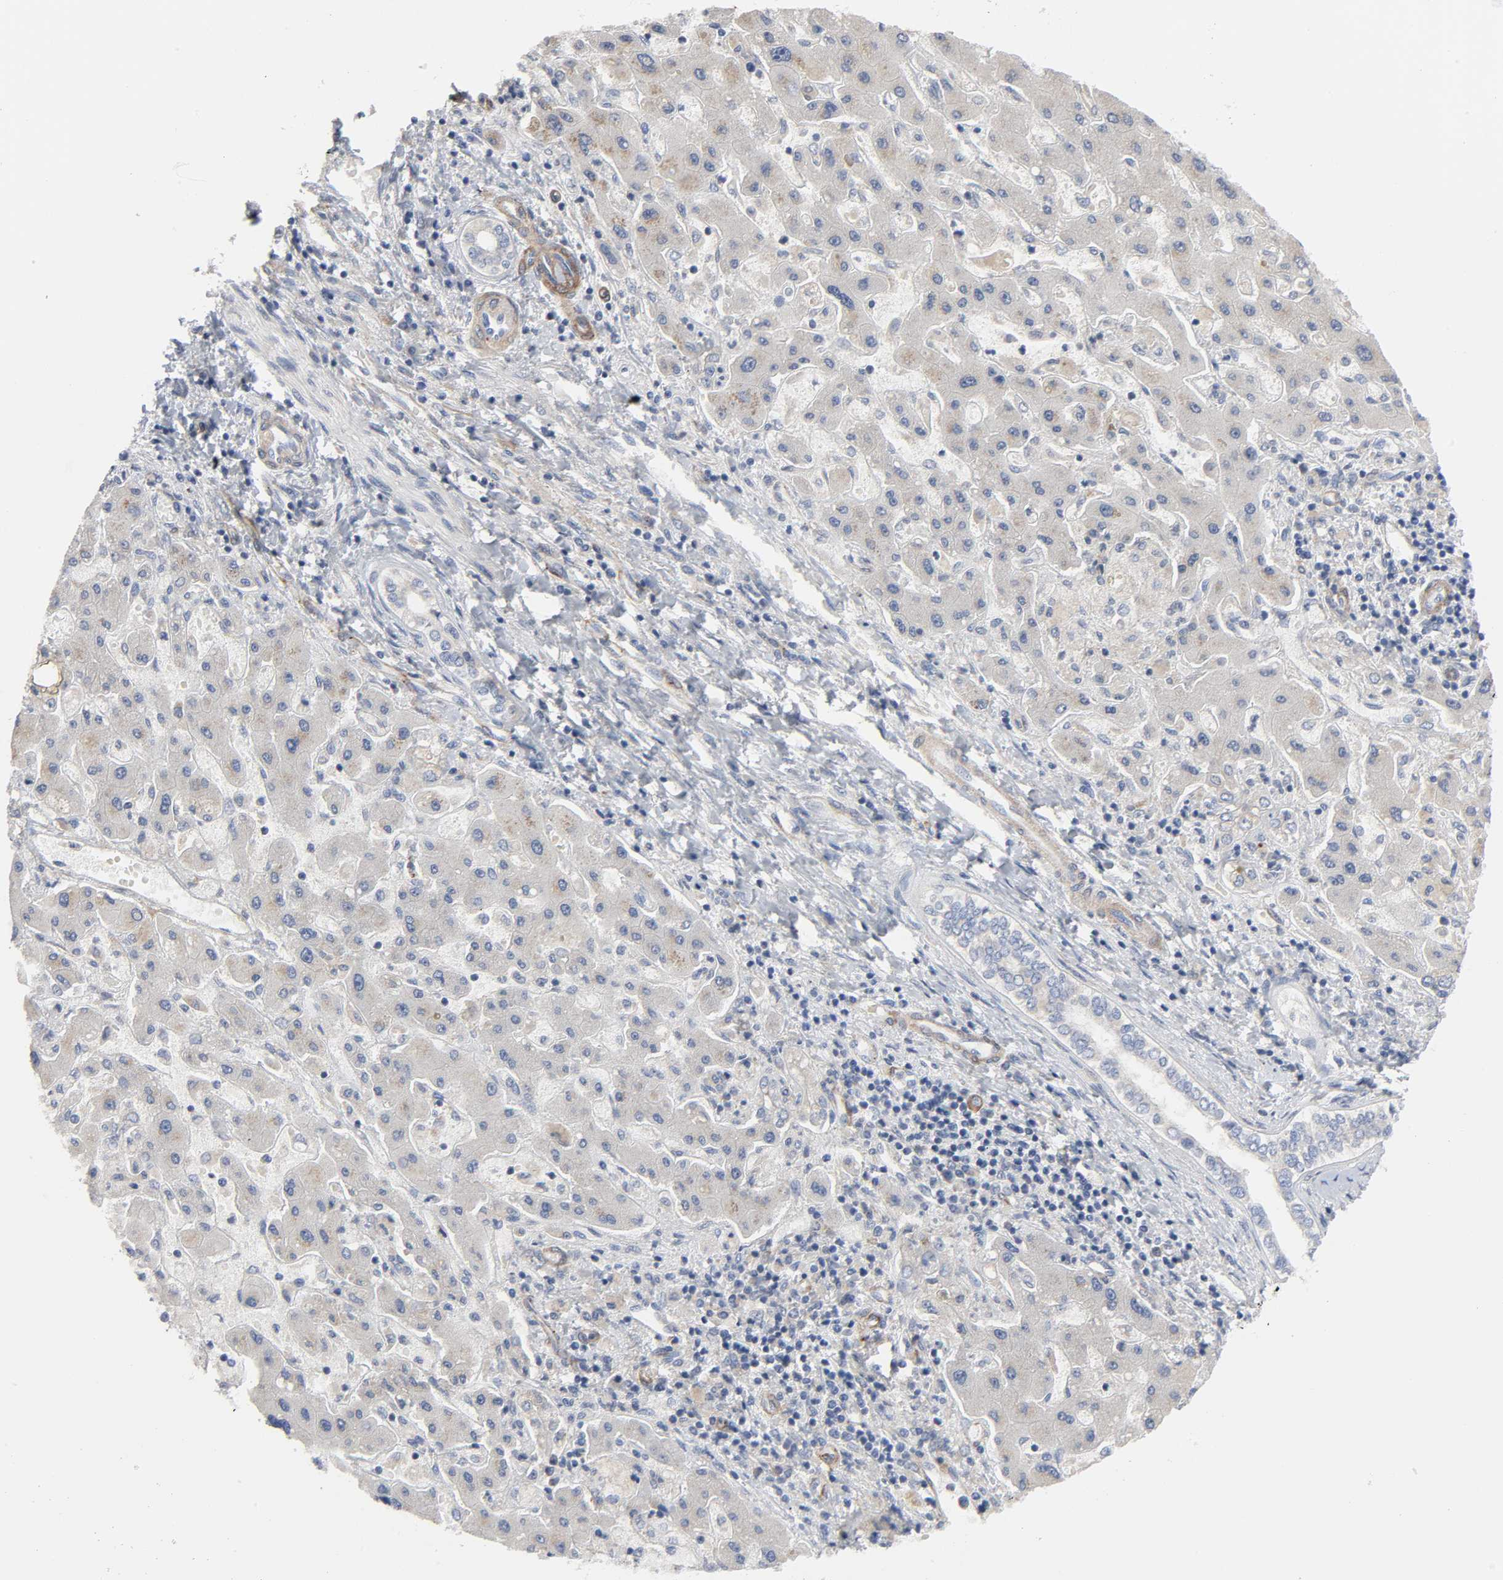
{"staining": {"intensity": "negative", "quantity": "none", "location": "none"}, "tissue": "liver cancer", "cell_type": "Tumor cells", "image_type": "cancer", "snomed": [{"axis": "morphology", "description": "Cholangiocarcinoma"}, {"axis": "topography", "description": "Liver"}], "caption": "Immunohistochemistry of human cholangiocarcinoma (liver) exhibits no staining in tumor cells.", "gene": "ARHGAP1", "patient": {"sex": "male", "age": 50}}